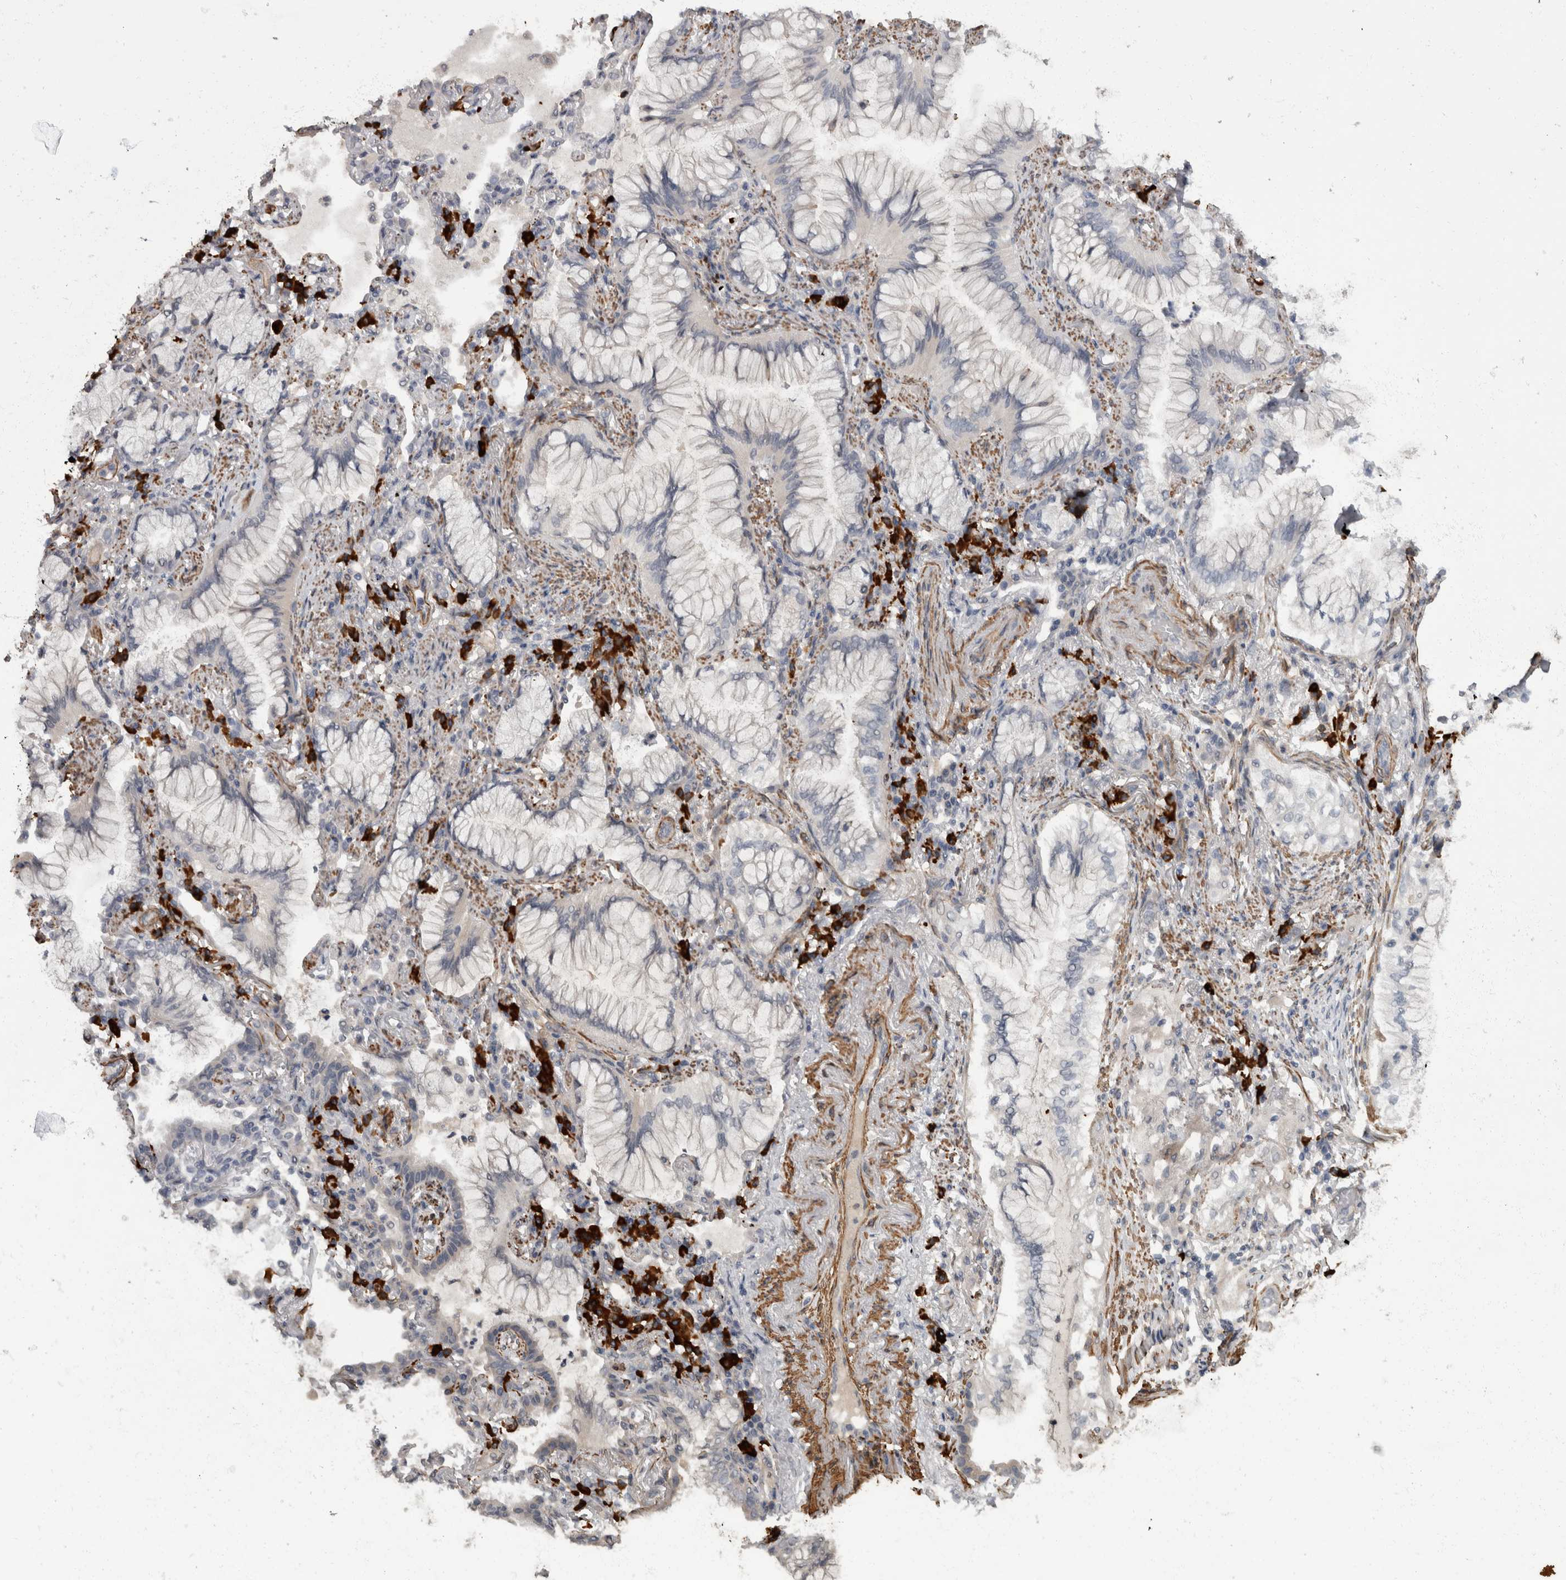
{"staining": {"intensity": "negative", "quantity": "none", "location": "none"}, "tissue": "lung cancer", "cell_type": "Tumor cells", "image_type": "cancer", "snomed": [{"axis": "morphology", "description": "Adenocarcinoma, NOS"}, {"axis": "topography", "description": "Lung"}], "caption": "Tumor cells are negative for protein expression in human lung cancer (adenocarcinoma).", "gene": "MASTL", "patient": {"sex": "female", "age": 70}}